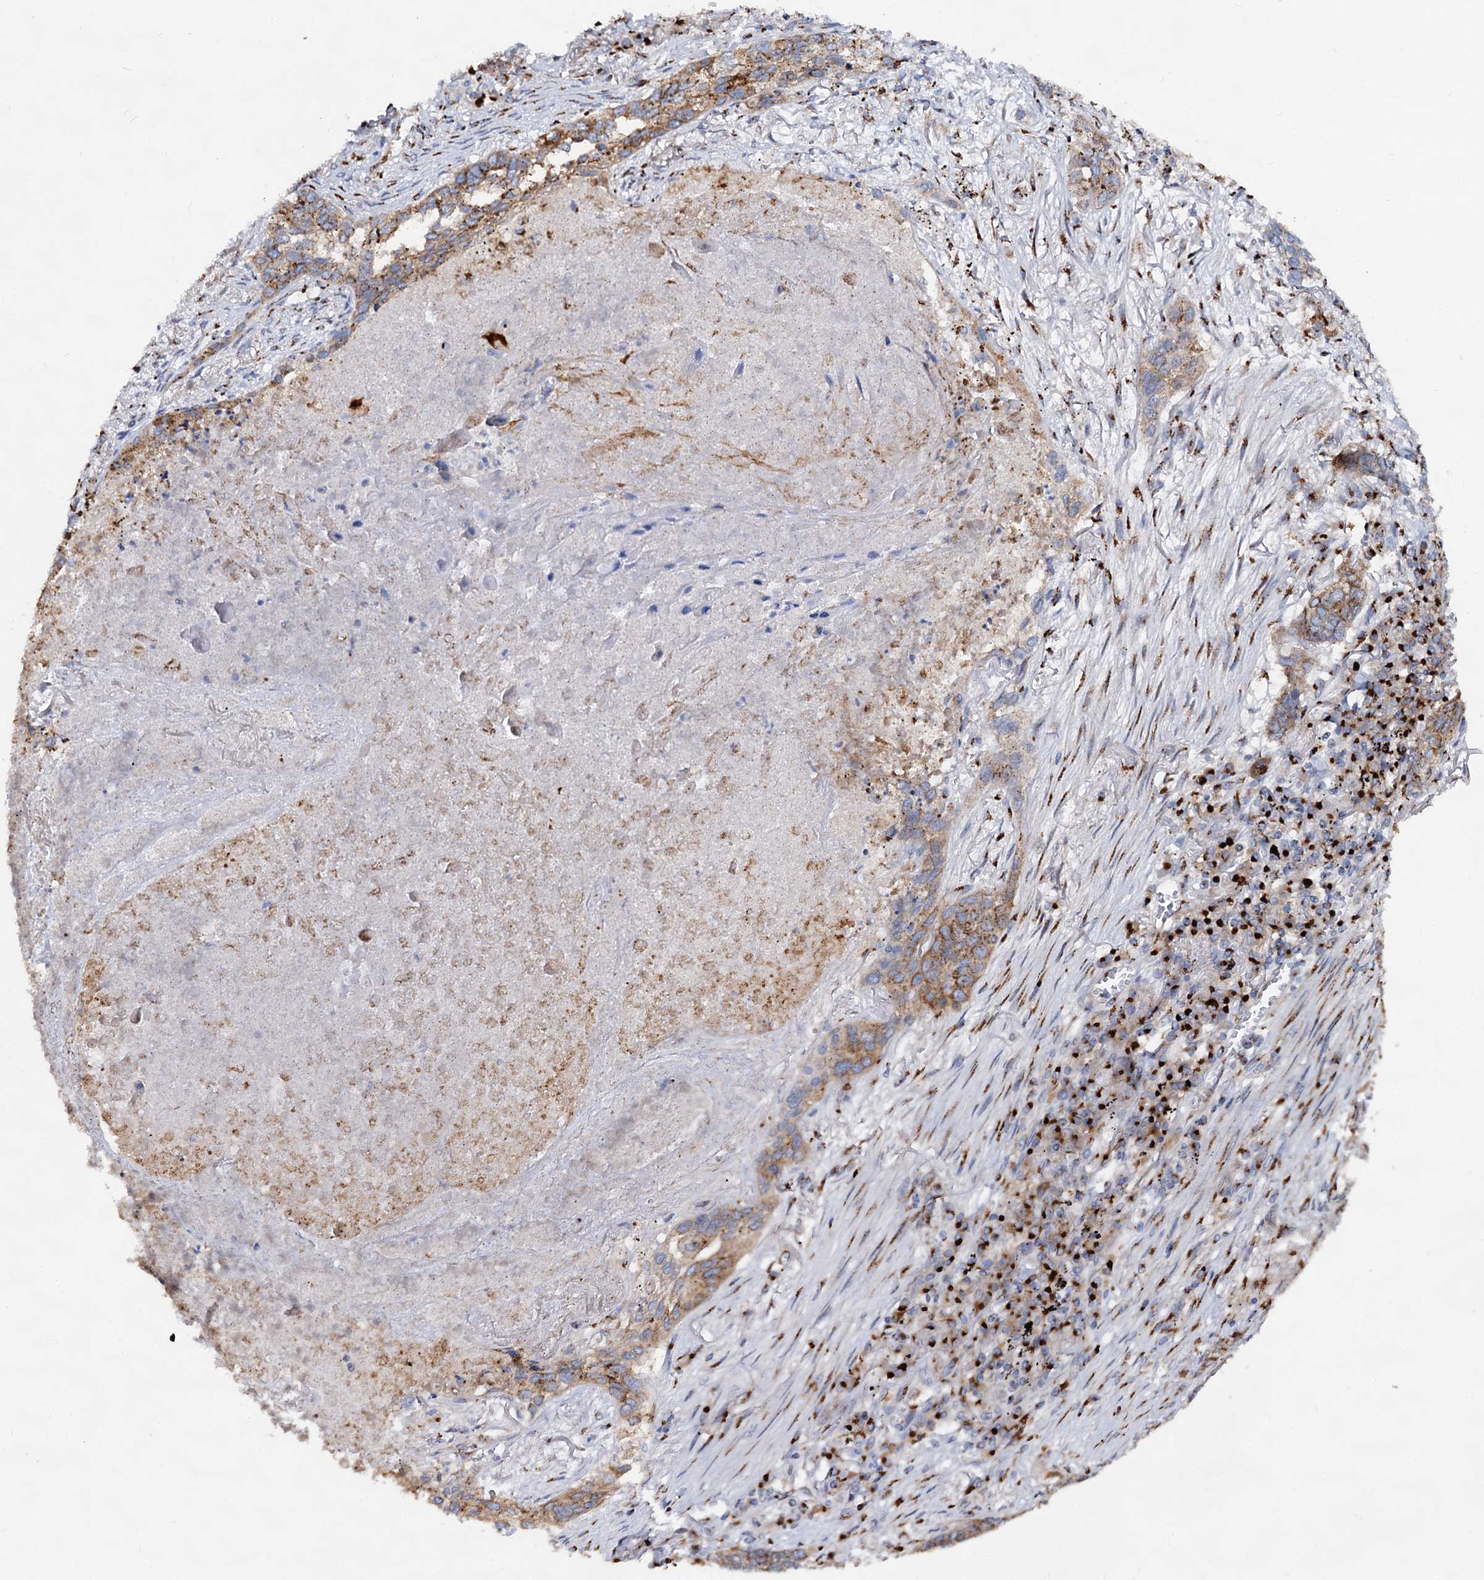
{"staining": {"intensity": "moderate", "quantity": ">75%", "location": "cytoplasmic/membranous"}, "tissue": "lung cancer", "cell_type": "Tumor cells", "image_type": "cancer", "snomed": [{"axis": "morphology", "description": "Squamous cell carcinoma, NOS"}, {"axis": "topography", "description": "Lung"}], "caption": "A high-resolution micrograph shows immunohistochemistry staining of lung cancer, which displays moderate cytoplasmic/membranous staining in approximately >75% of tumor cells.", "gene": "TM9SF3", "patient": {"sex": "female", "age": 63}}